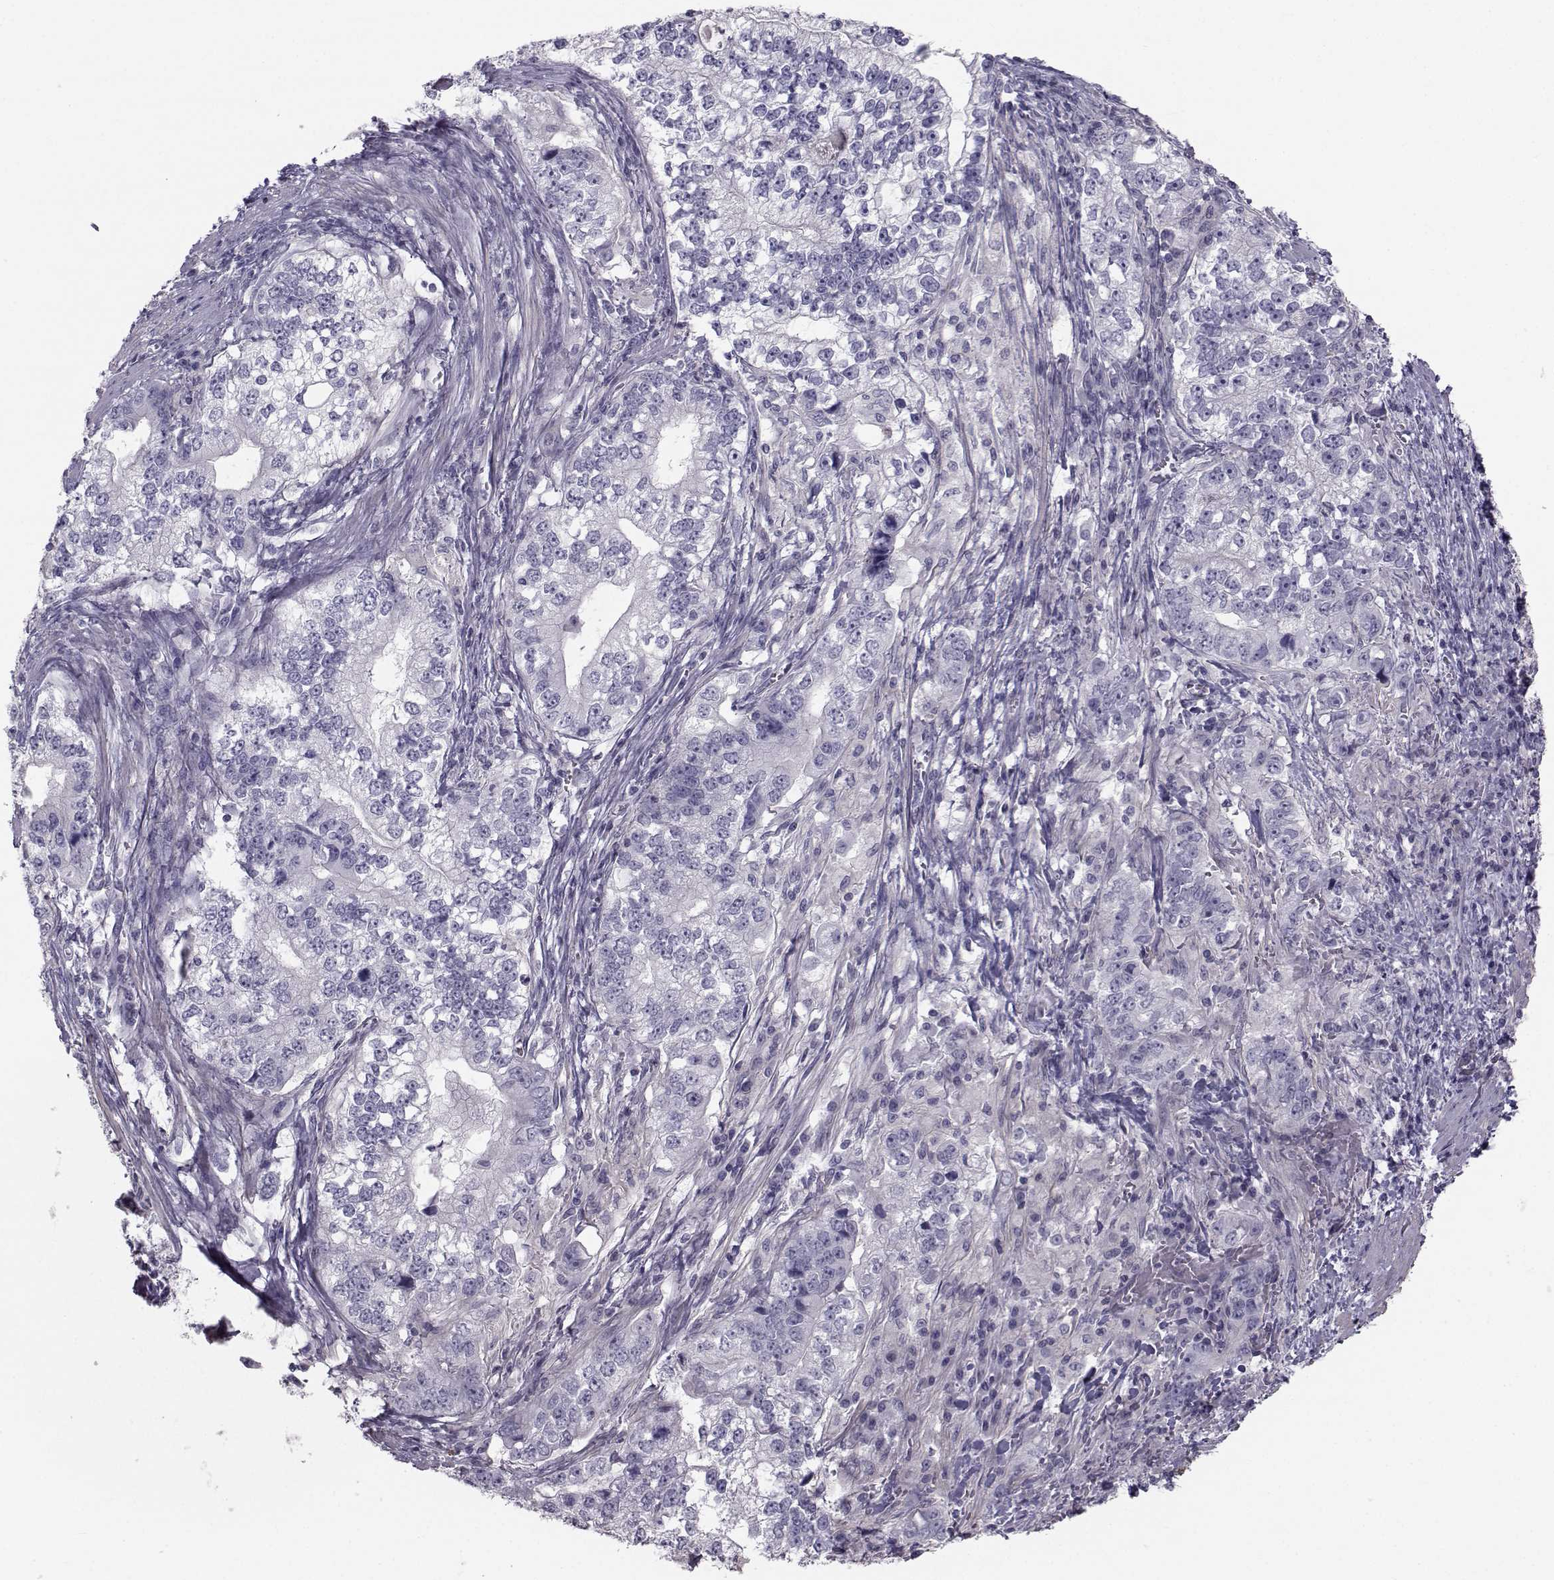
{"staining": {"intensity": "negative", "quantity": "none", "location": "none"}, "tissue": "stomach cancer", "cell_type": "Tumor cells", "image_type": "cancer", "snomed": [{"axis": "morphology", "description": "Adenocarcinoma, NOS"}, {"axis": "topography", "description": "Stomach, lower"}], "caption": "Human stomach cancer (adenocarcinoma) stained for a protein using IHC shows no staining in tumor cells.", "gene": "GARIN3", "patient": {"sex": "female", "age": 72}}